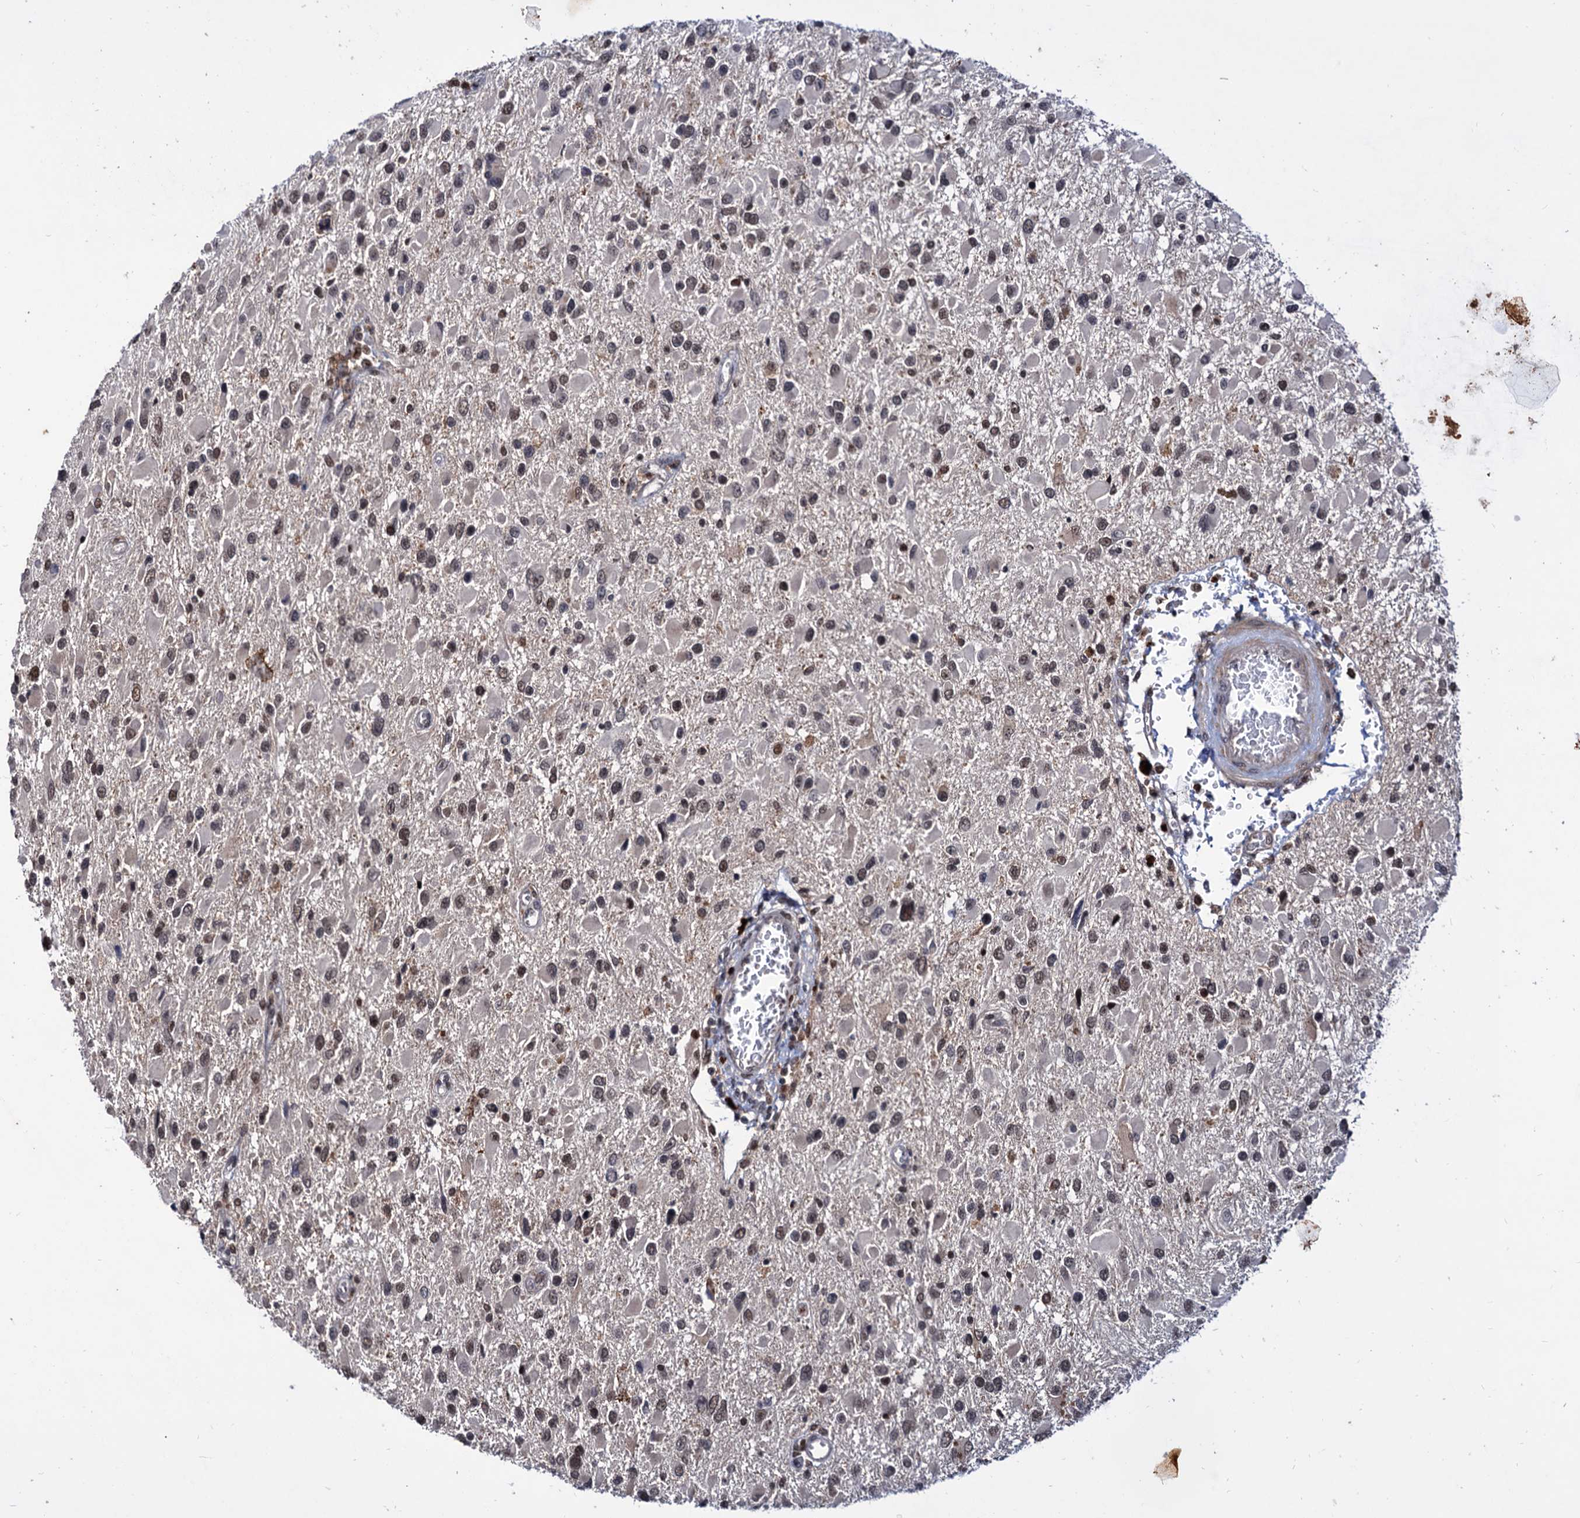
{"staining": {"intensity": "weak", "quantity": "<25%", "location": "nuclear"}, "tissue": "glioma", "cell_type": "Tumor cells", "image_type": "cancer", "snomed": [{"axis": "morphology", "description": "Glioma, malignant, High grade"}, {"axis": "topography", "description": "Brain"}], "caption": "Immunohistochemistry (IHC) photomicrograph of neoplastic tissue: human glioma stained with DAB exhibits no significant protein staining in tumor cells.", "gene": "RNASEH2B", "patient": {"sex": "male", "age": 53}}